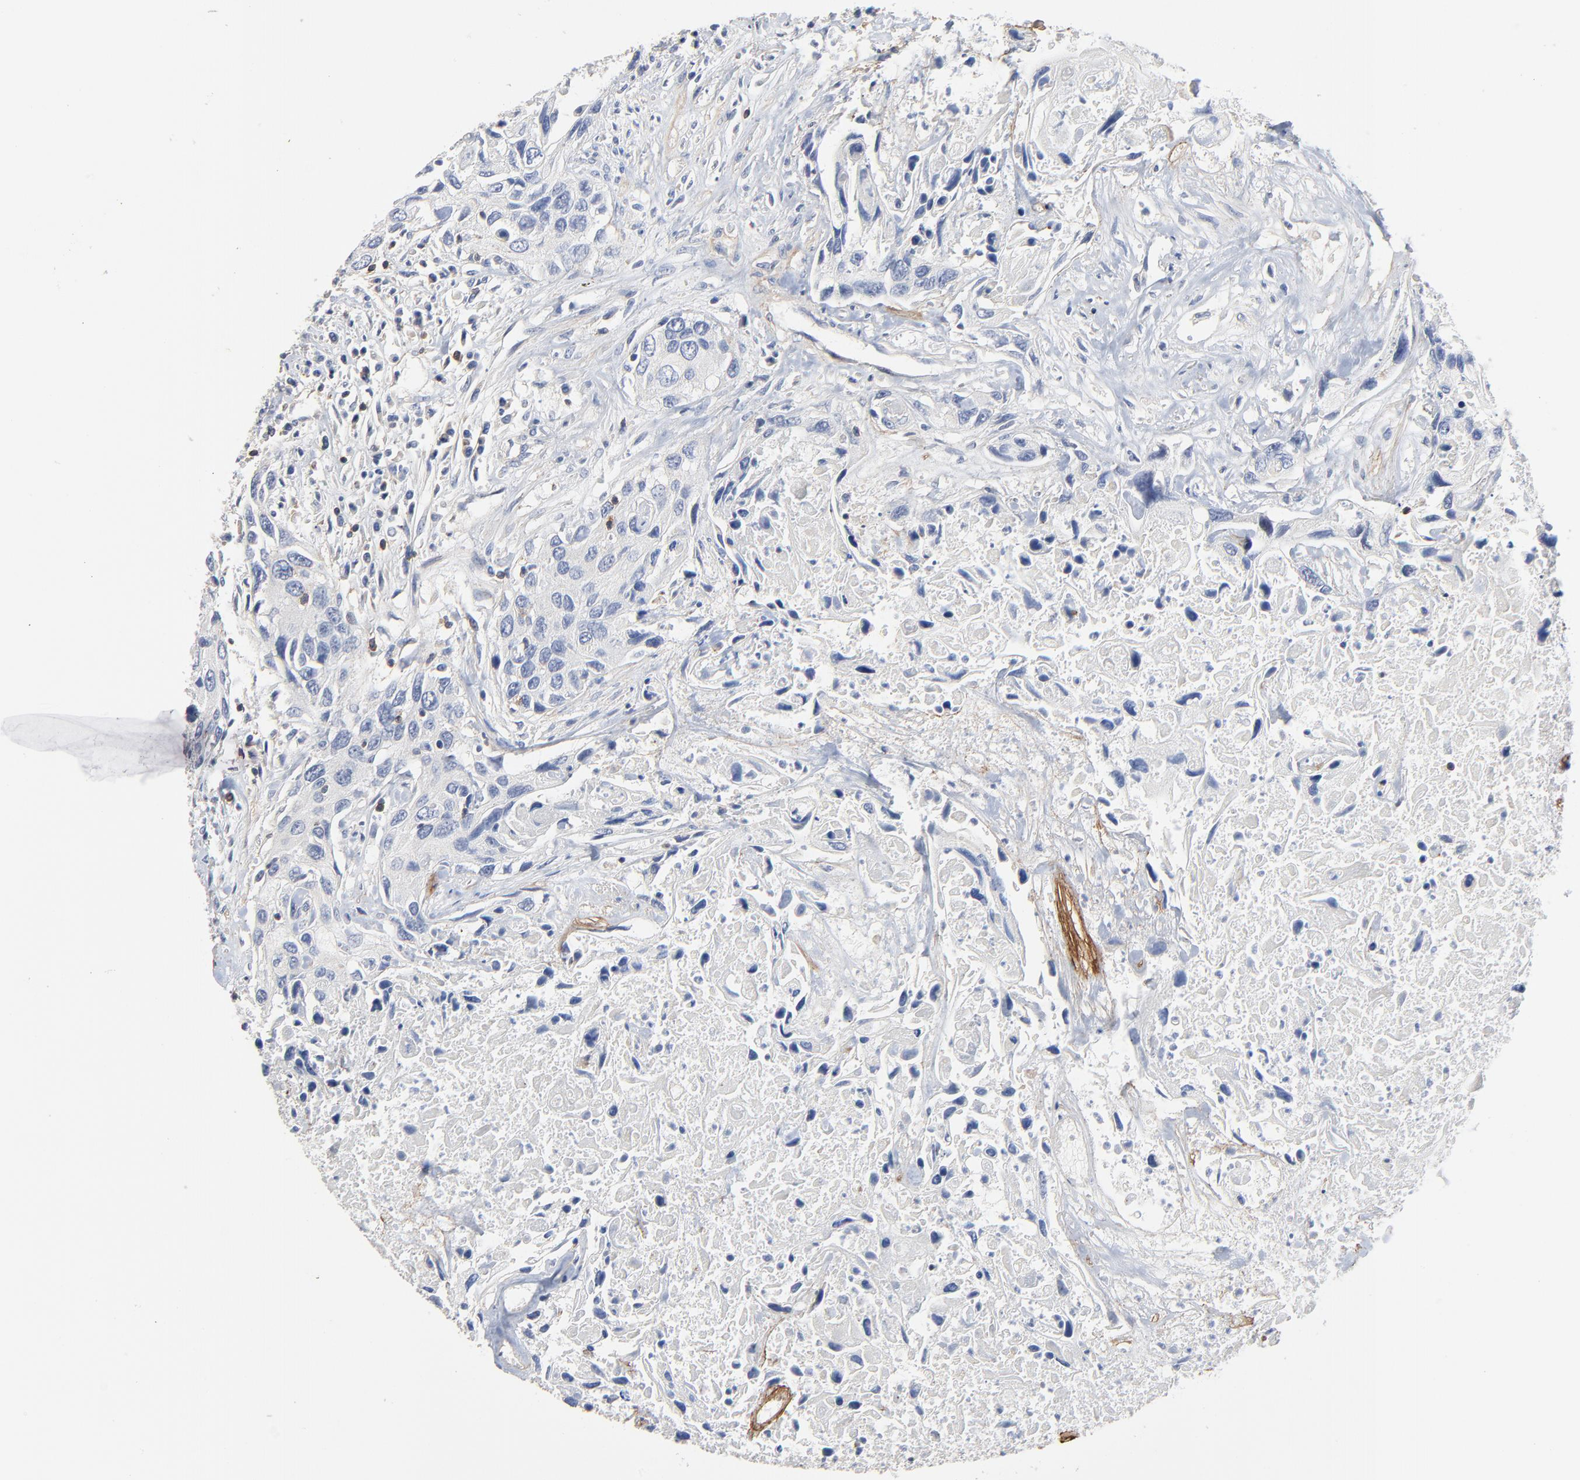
{"staining": {"intensity": "negative", "quantity": "none", "location": "none"}, "tissue": "urothelial cancer", "cell_type": "Tumor cells", "image_type": "cancer", "snomed": [{"axis": "morphology", "description": "Urothelial carcinoma, High grade"}, {"axis": "topography", "description": "Urinary bladder"}], "caption": "The photomicrograph exhibits no significant positivity in tumor cells of urothelial cancer.", "gene": "SKAP1", "patient": {"sex": "male", "age": 71}}